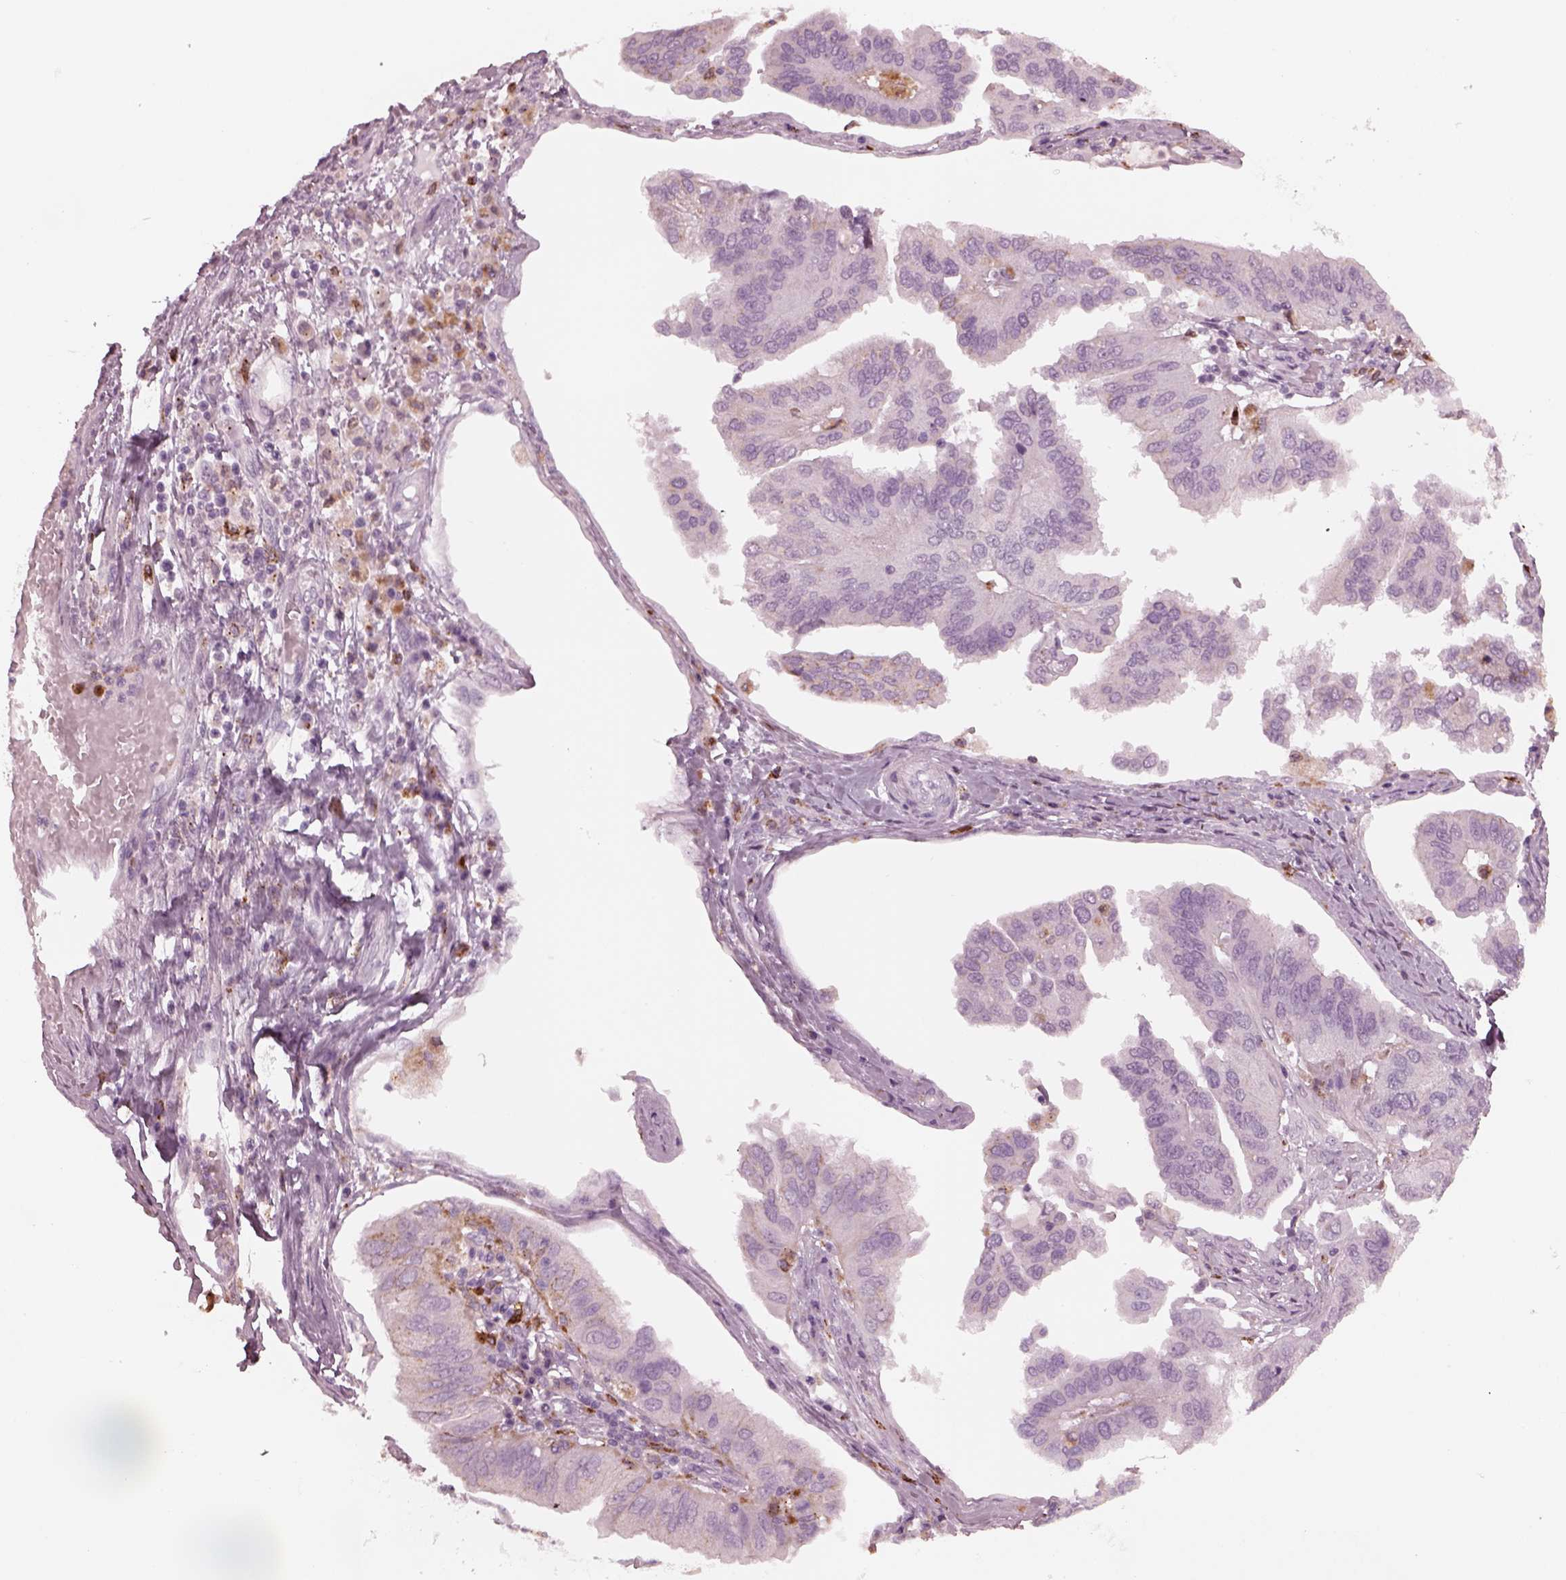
{"staining": {"intensity": "negative", "quantity": "none", "location": "none"}, "tissue": "ovarian cancer", "cell_type": "Tumor cells", "image_type": "cancer", "snomed": [{"axis": "morphology", "description": "Cystadenocarcinoma, serous, NOS"}, {"axis": "topography", "description": "Ovary"}], "caption": "This is an immunohistochemistry (IHC) photomicrograph of ovarian cancer (serous cystadenocarcinoma). There is no positivity in tumor cells.", "gene": "SLAMF8", "patient": {"sex": "female", "age": 79}}